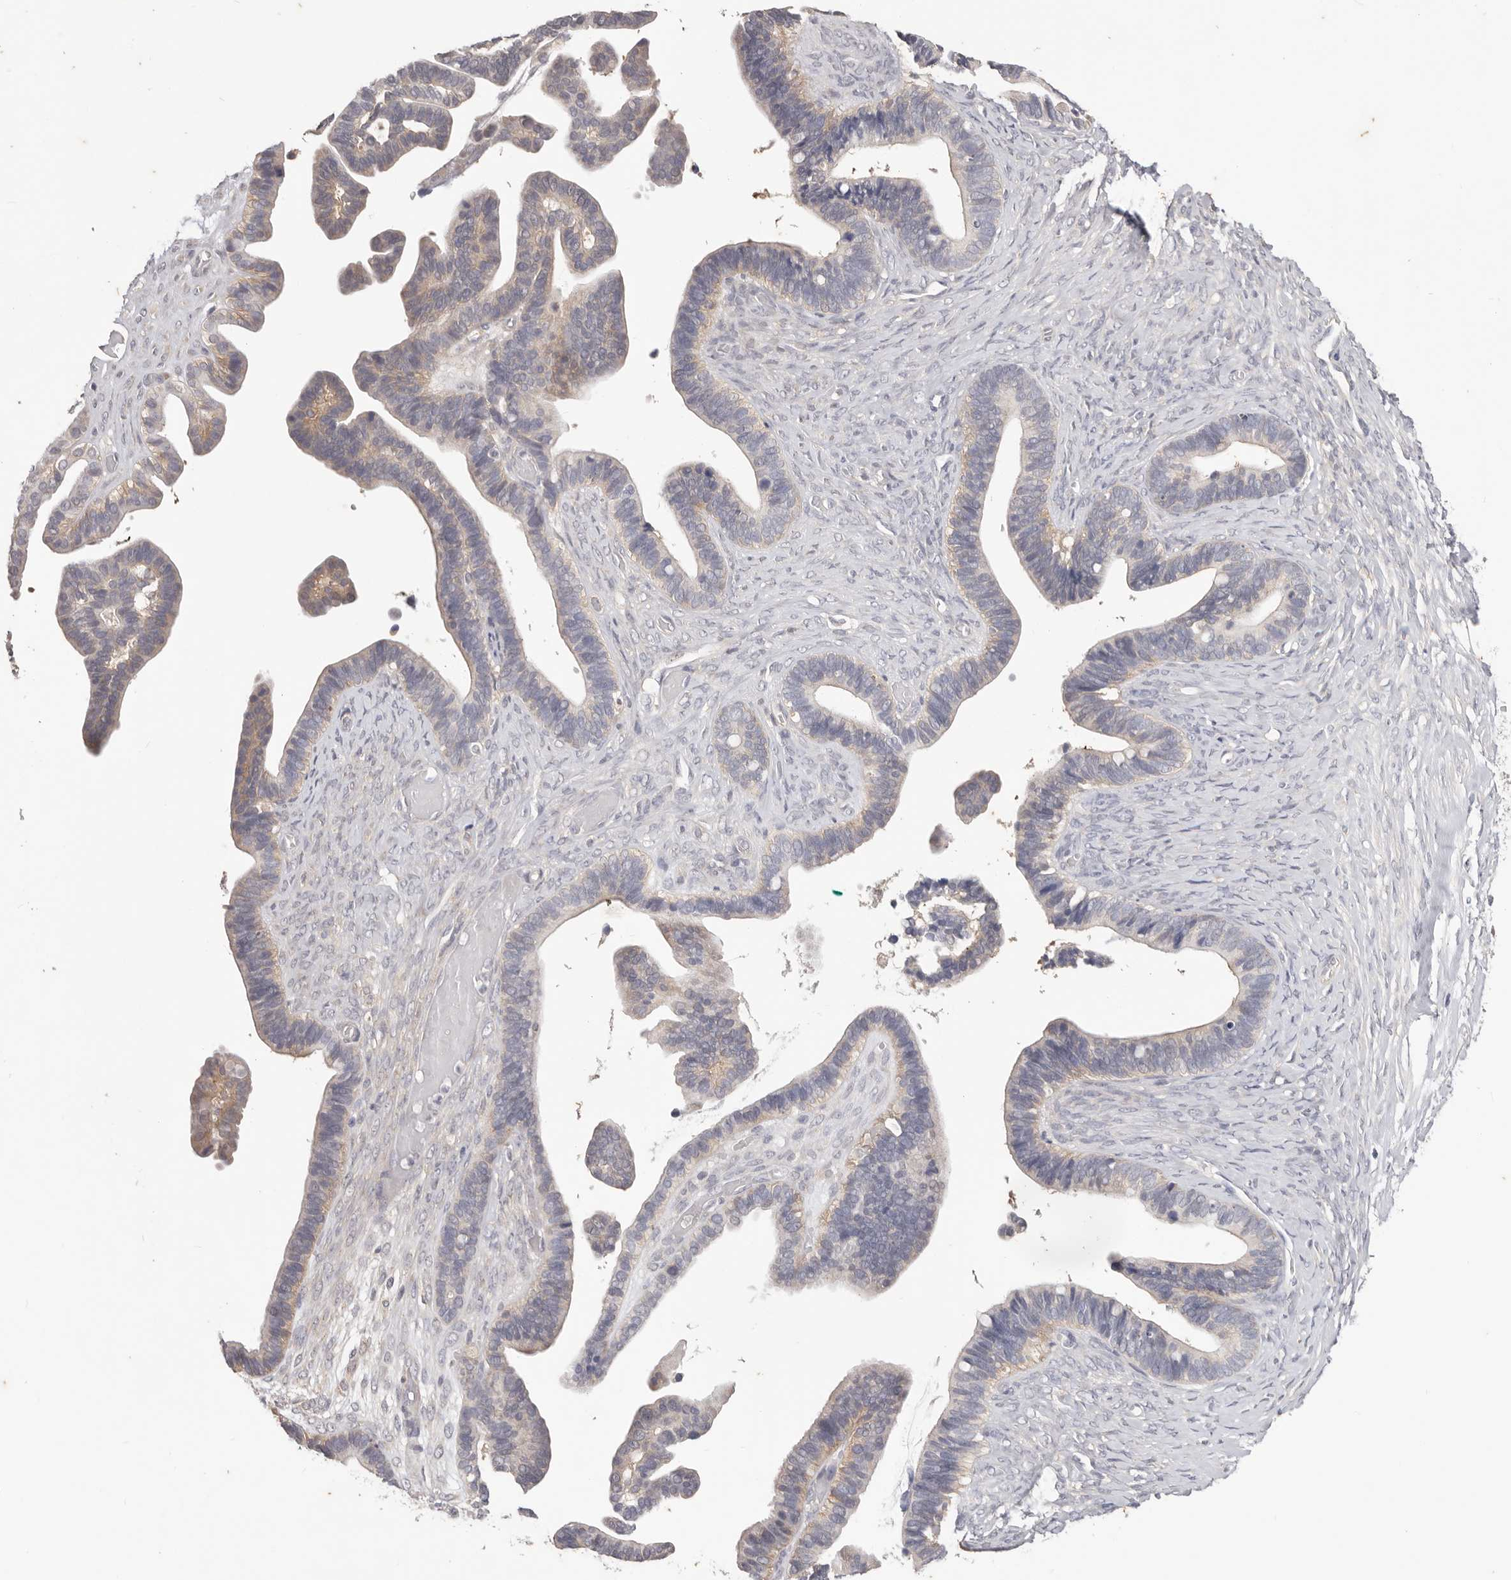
{"staining": {"intensity": "weak", "quantity": "25%-75%", "location": "cytoplasmic/membranous"}, "tissue": "ovarian cancer", "cell_type": "Tumor cells", "image_type": "cancer", "snomed": [{"axis": "morphology", "description": "Cystadenocarcinoma, serous, NOS"}, {"axis": "topography", "description": "Ovary"}], "caption": "Serous cystadenocarcinoma (ovarian) stained with a brown dye demonstrates weak cytoplasmic/membranous positive positivity in approximately 25%-75% of tumor cells.", "gene": "WDR77", "patient": {"sex": "female", "age": 56}}